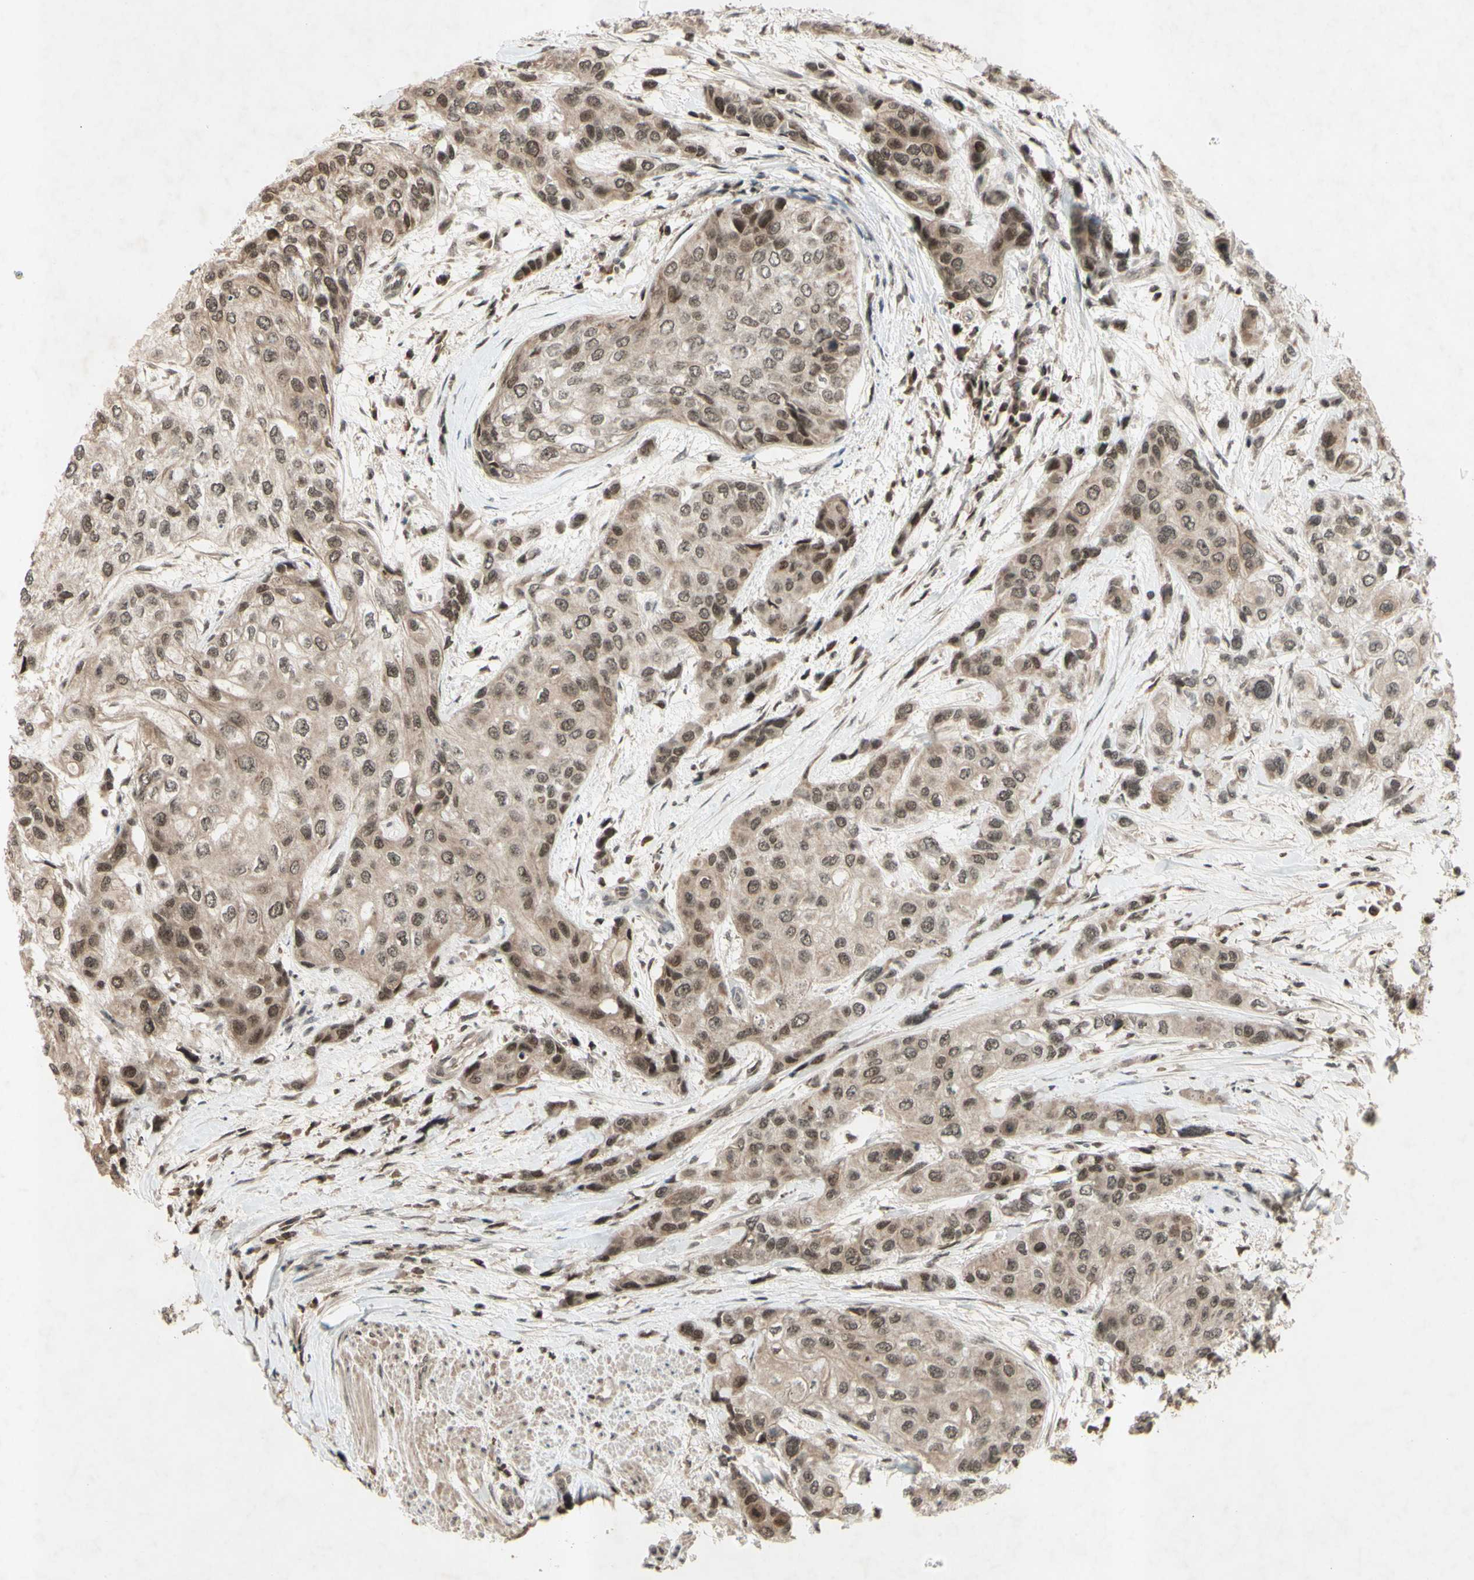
{"staining": {"intensity": "weak", "quantity": ">75%", "location": "nuclear"}, "tissue": "urothelial cancer", "cell_type": "Tumor cells", "image_type": "cancer", "snomed": [{"axis": "morphology", "description": "Urothelial carcinoma, High grade"}, {"axis": "topography", "description": "Urinary bladder"}], "caption": "Brown immunohistochemical staining in human urothelial cancer exhibits weak nuclear expression in about >75% of tumor cells.", "gene": "SNW1", "patient": {"sex": "female", "age": 56}}